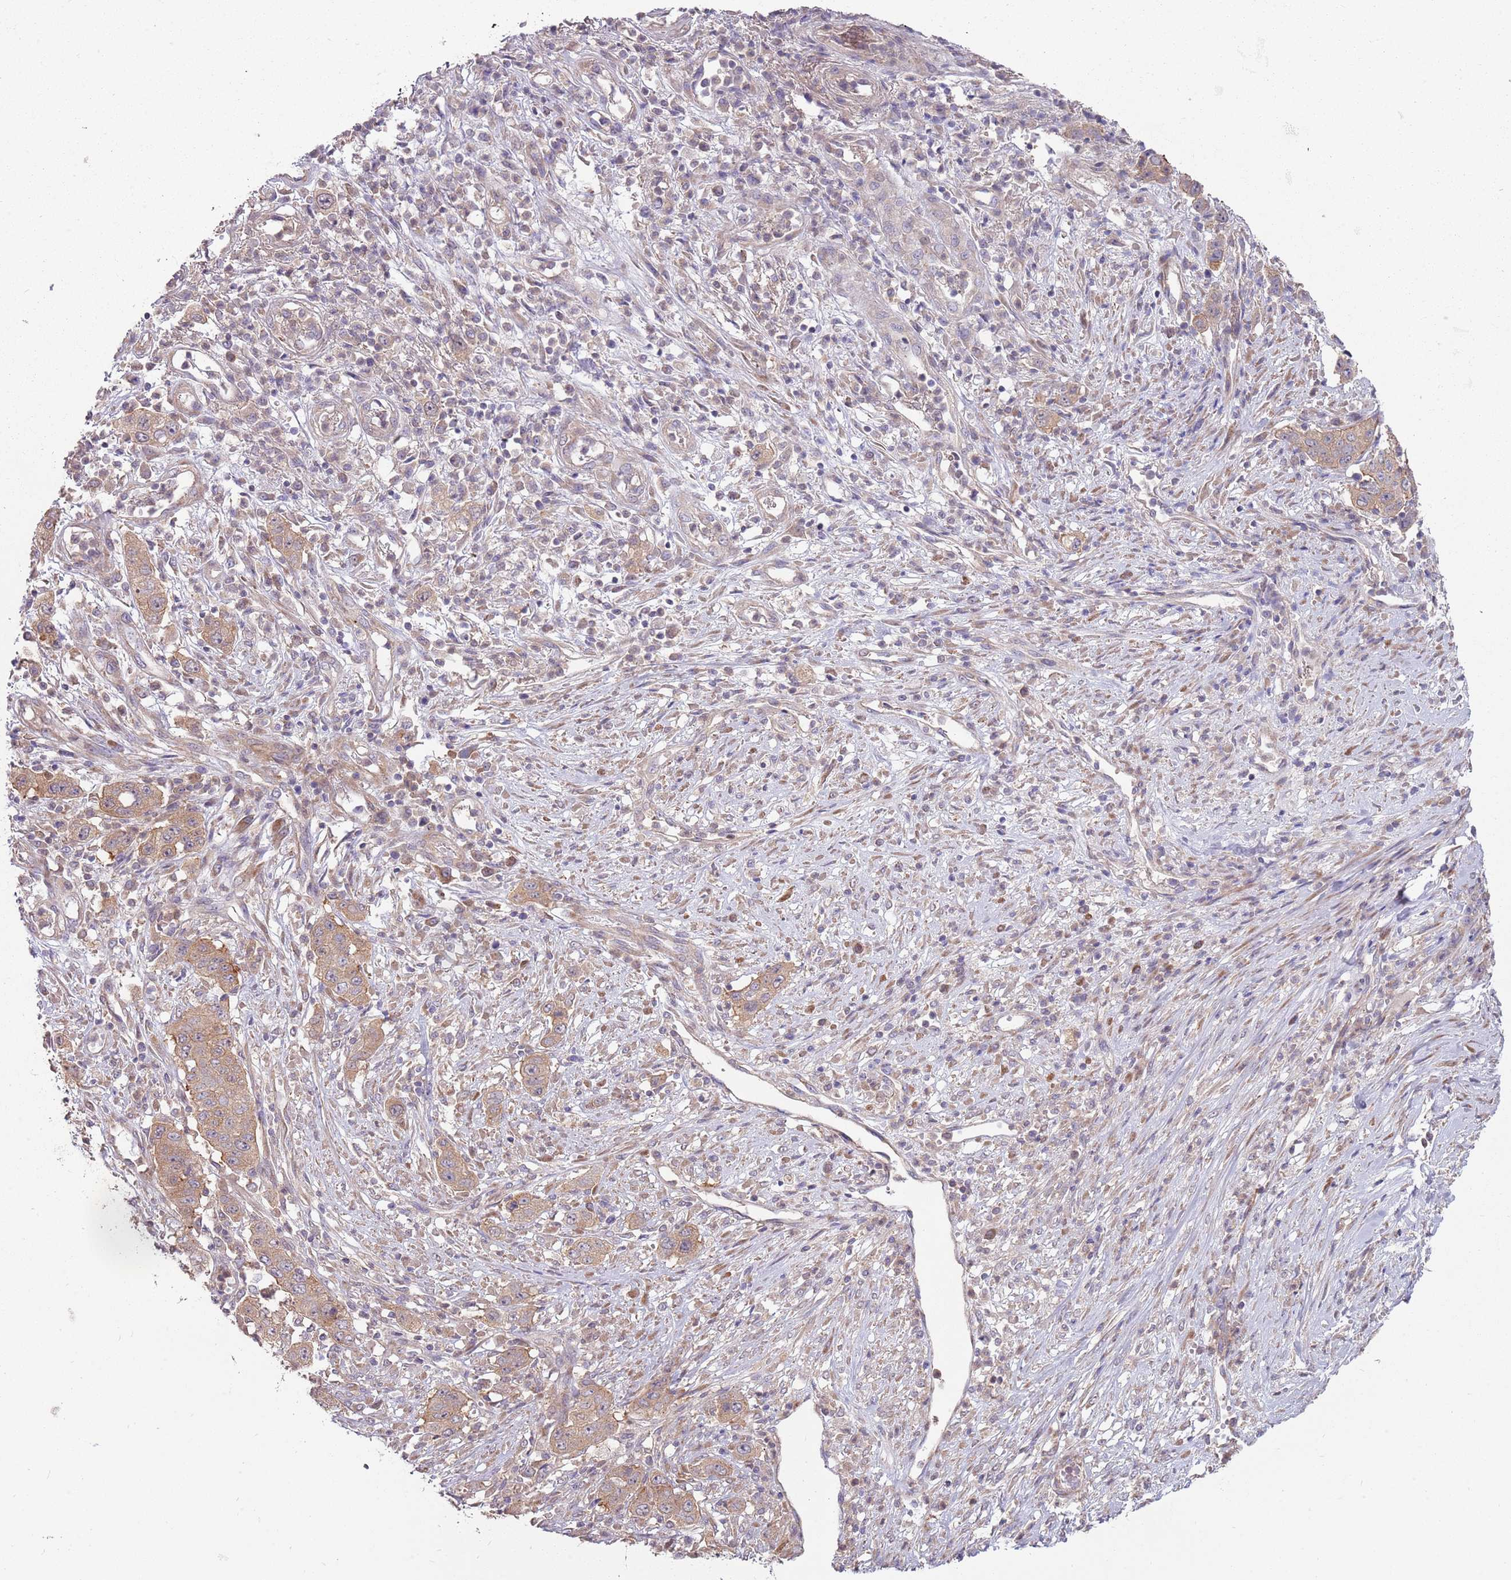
{"staining": {"intensity": "weak", "quantity": ">75%", "location": "cytoplasmic/membranous"}, "tissue": "stomach cancer", "cell_type": "Tumor cells", "image_type": "cancer", "snomed": [{"axis": "morphology", "description": "Adenocarcinoma, NOS"}, {"axis": "topography", "description": "Stomach, upper"}], "caption": "IHC of human stomach adenocarcinoma exhibits low levels of weak cytoplasmic/membranous expression in about >75% of tumor cells.", "gene": "SPATA31D1", "patient": {"sex": "male", "age": 62}}